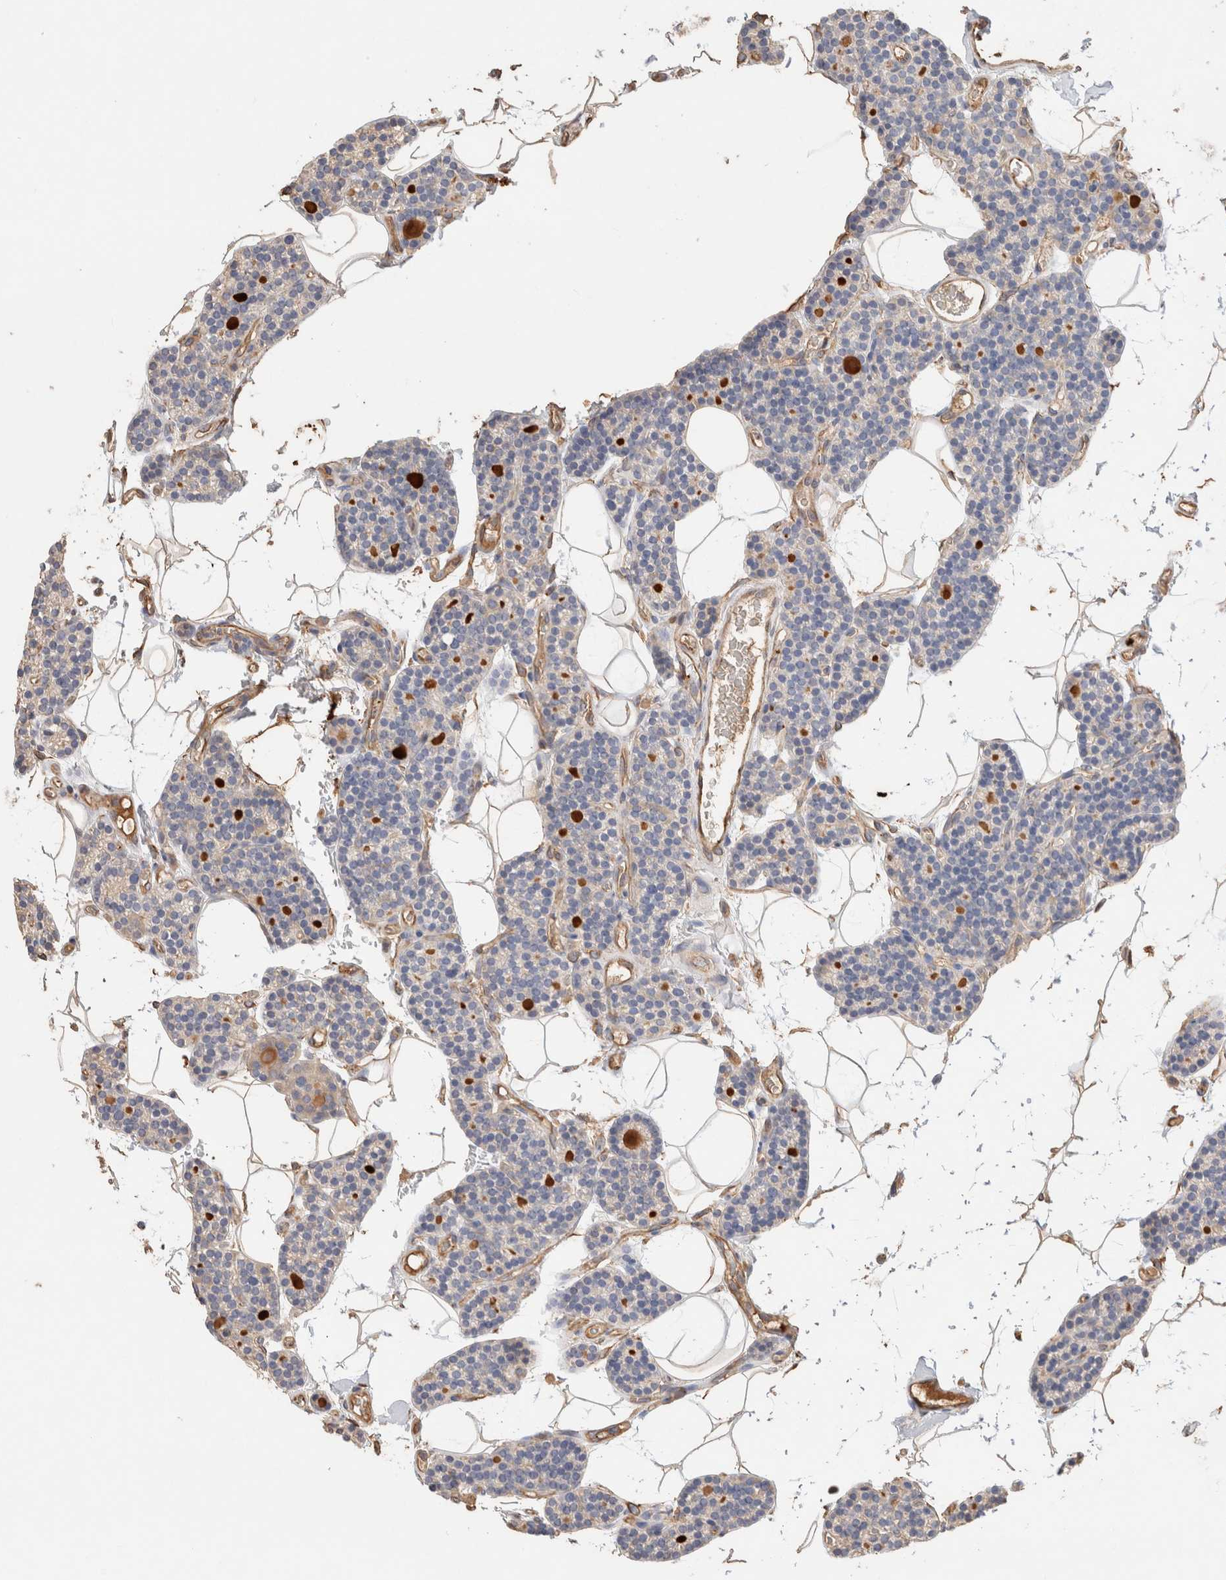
{"staining": {"intensity": "negative", "quantity": "none", "location": "none"}, "tissue": "parathyroid gland", "cell_type": "Glandular cells", "image_type": "normal", "snomed": [{"axis": "morphology", "description": "Normal tissue, NOS"}, {"axis": "topography", "description": "Parathyroid gland"}], "caption": "Protein analysis of unremarkable parathyroid gland shows no significant positivity in glandular cells.", "gene": "PROS1", "patient": {"sex": "male", "age": 52}}